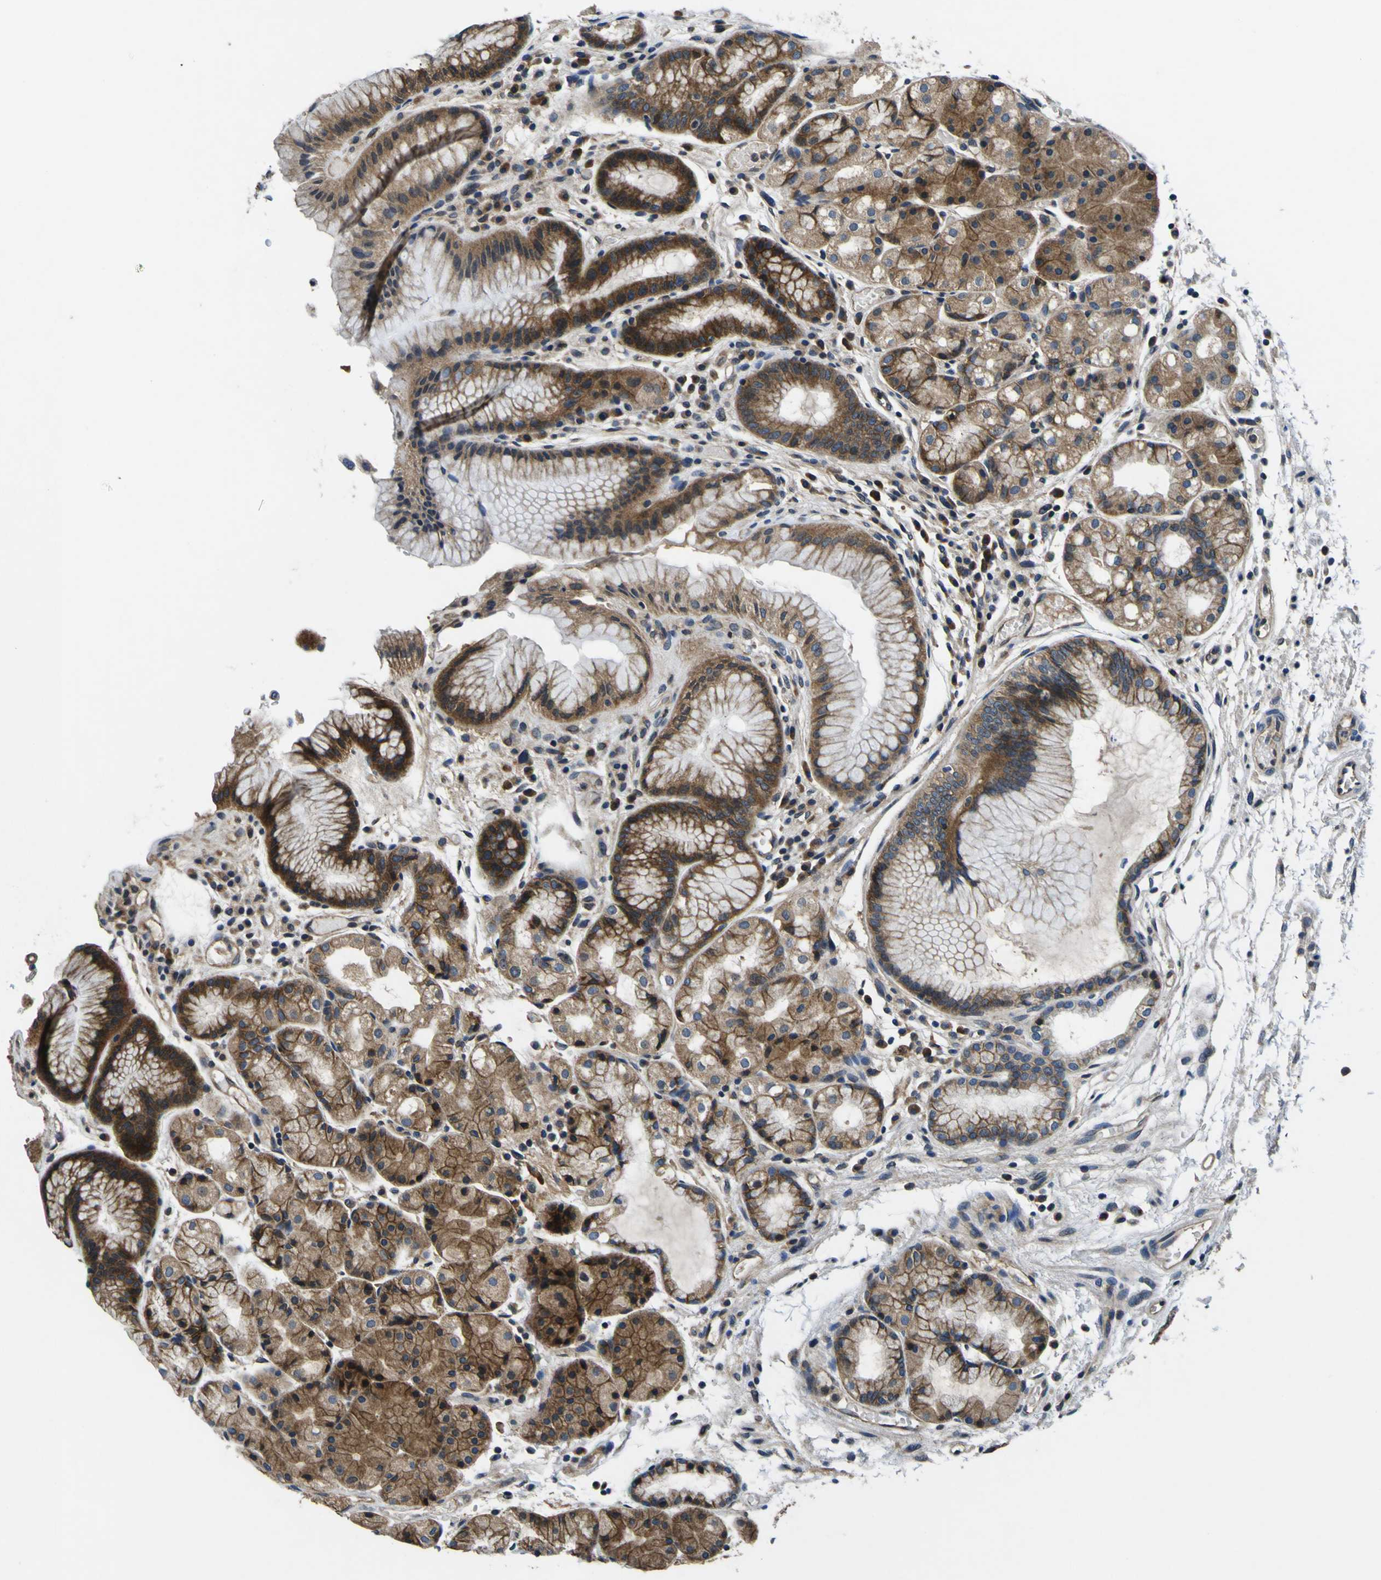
{"staining": {"intensity": "moderate", "quantity": ">75%", "location": "cytoplasmic/membranous"}, "tissue": "stomach", "cell_type": "Glandular cells", "image_type": "normal", "snomed": [{"axis": "morphology", "description": "Normal tissue, NOS"}, {"axis": "topography", "description": "Stomach, upper"}], "caption": "This photomicrograph exhibits immunohistochemistry (IHC) staining of normal human stomach, with medium moderate cytoplasmic/membranous staining in approximately >75% of glandular cells.", "gene": "EPHB4", "patient": {"sex": "male", "age": 72}}